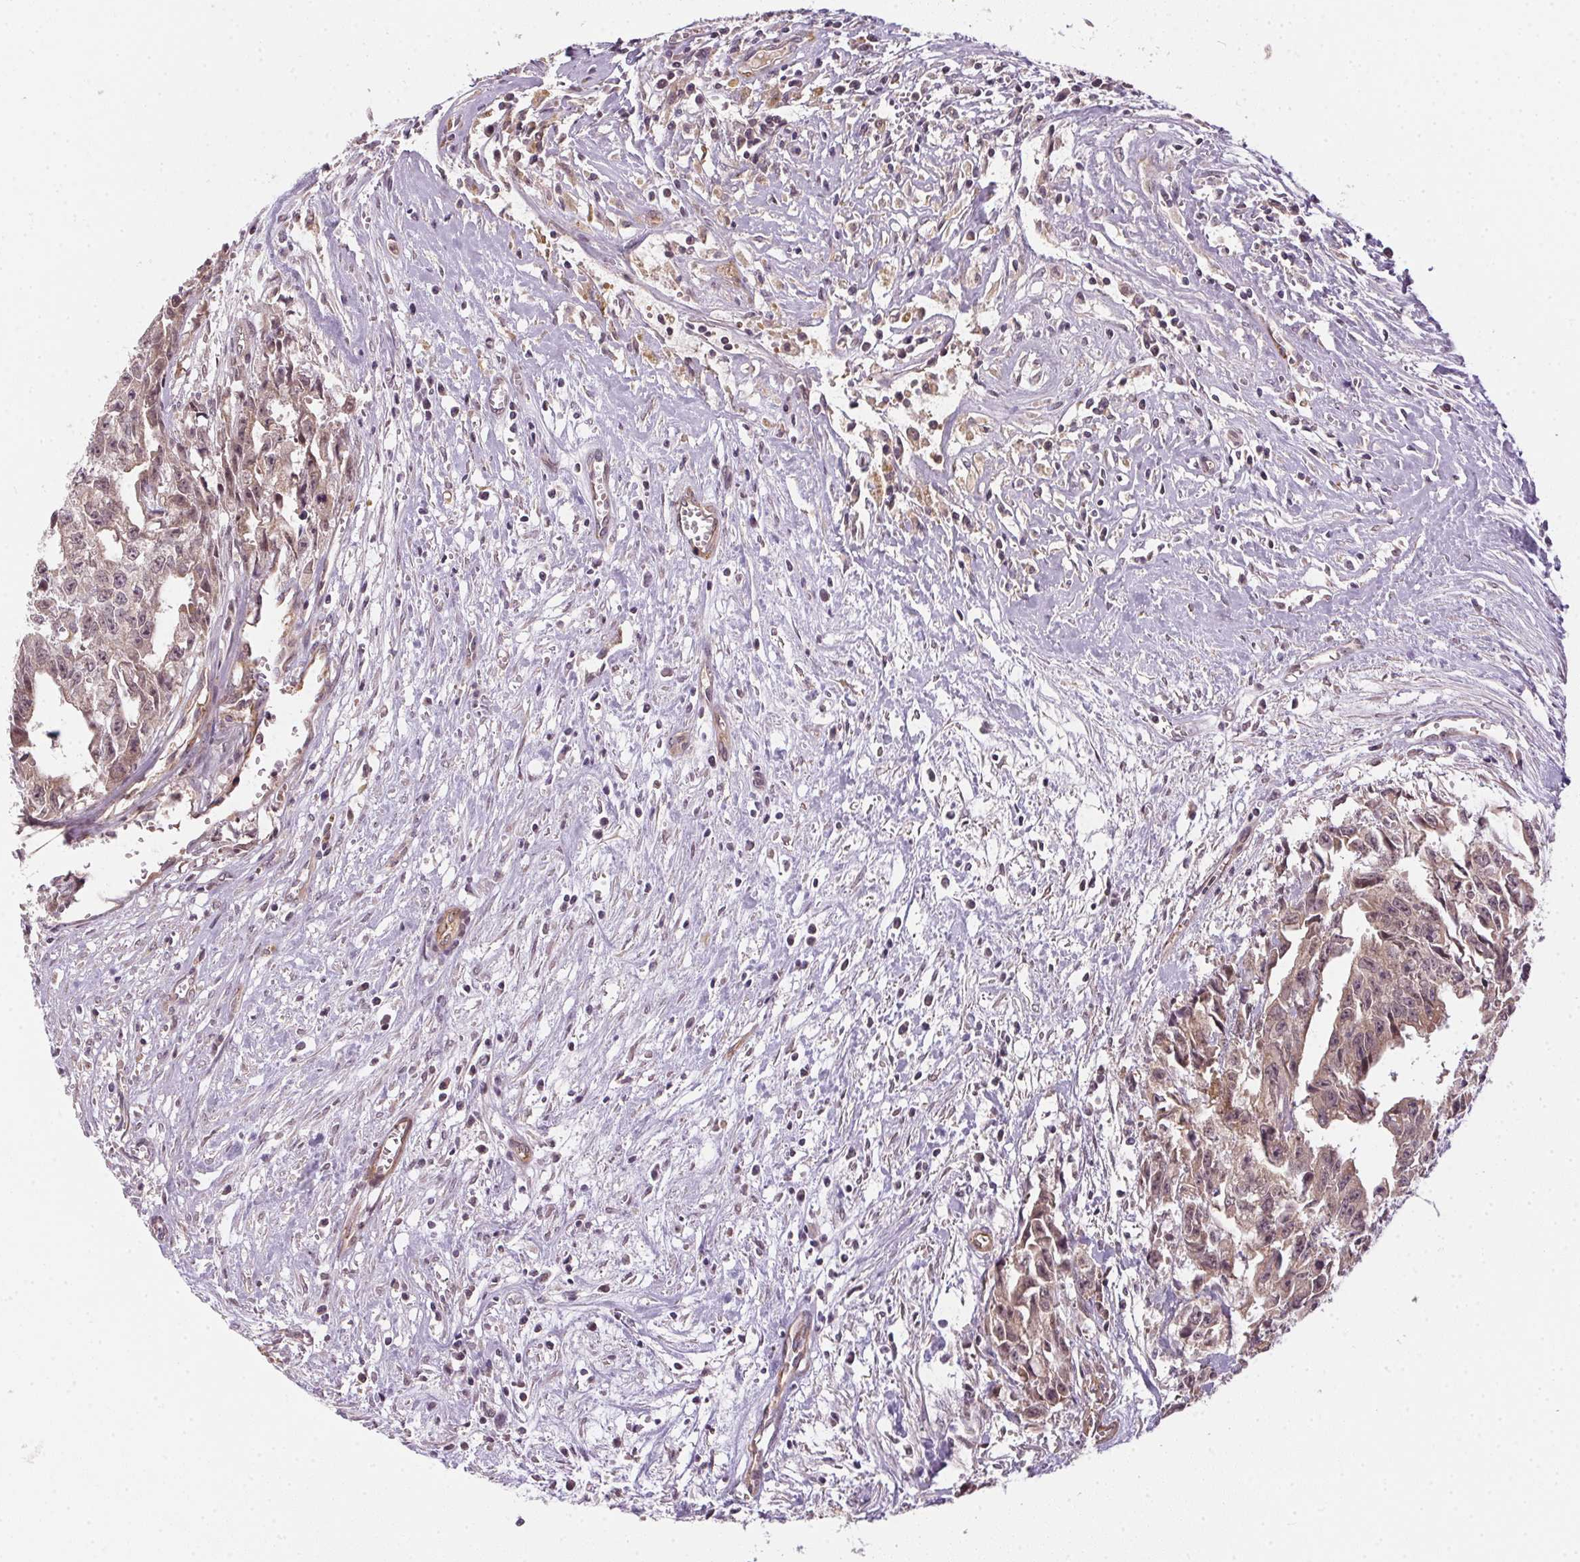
{"staining": {"intensity": "weak", "quantity": "25%-75%", "location": "cytoplasmic/membranous,nuclear"}, "tissue": "testis cancer", "cell_type": "Tumor cells", "image_type": "cancer", "snomed": [{"axis": "morphology", "description": "Carcinoma, Embryonal, NOS"}, {"axis": "morphology", "description": "Teratoma, malignant, NOS"}, {"axis": "topography", "description": "Testis"}], "caption": "Immunohistochemistry (DAB) staining of testis cancer reveals weak cytoplasmic/membranous and nuclear protein staining in approximately 25%-75% of tumor cells. (brown staining indicates protein expression, while blue staining denotes nuclei).", "gene": "CFAP92", "patient": {"sex": "male", "age": 24}}